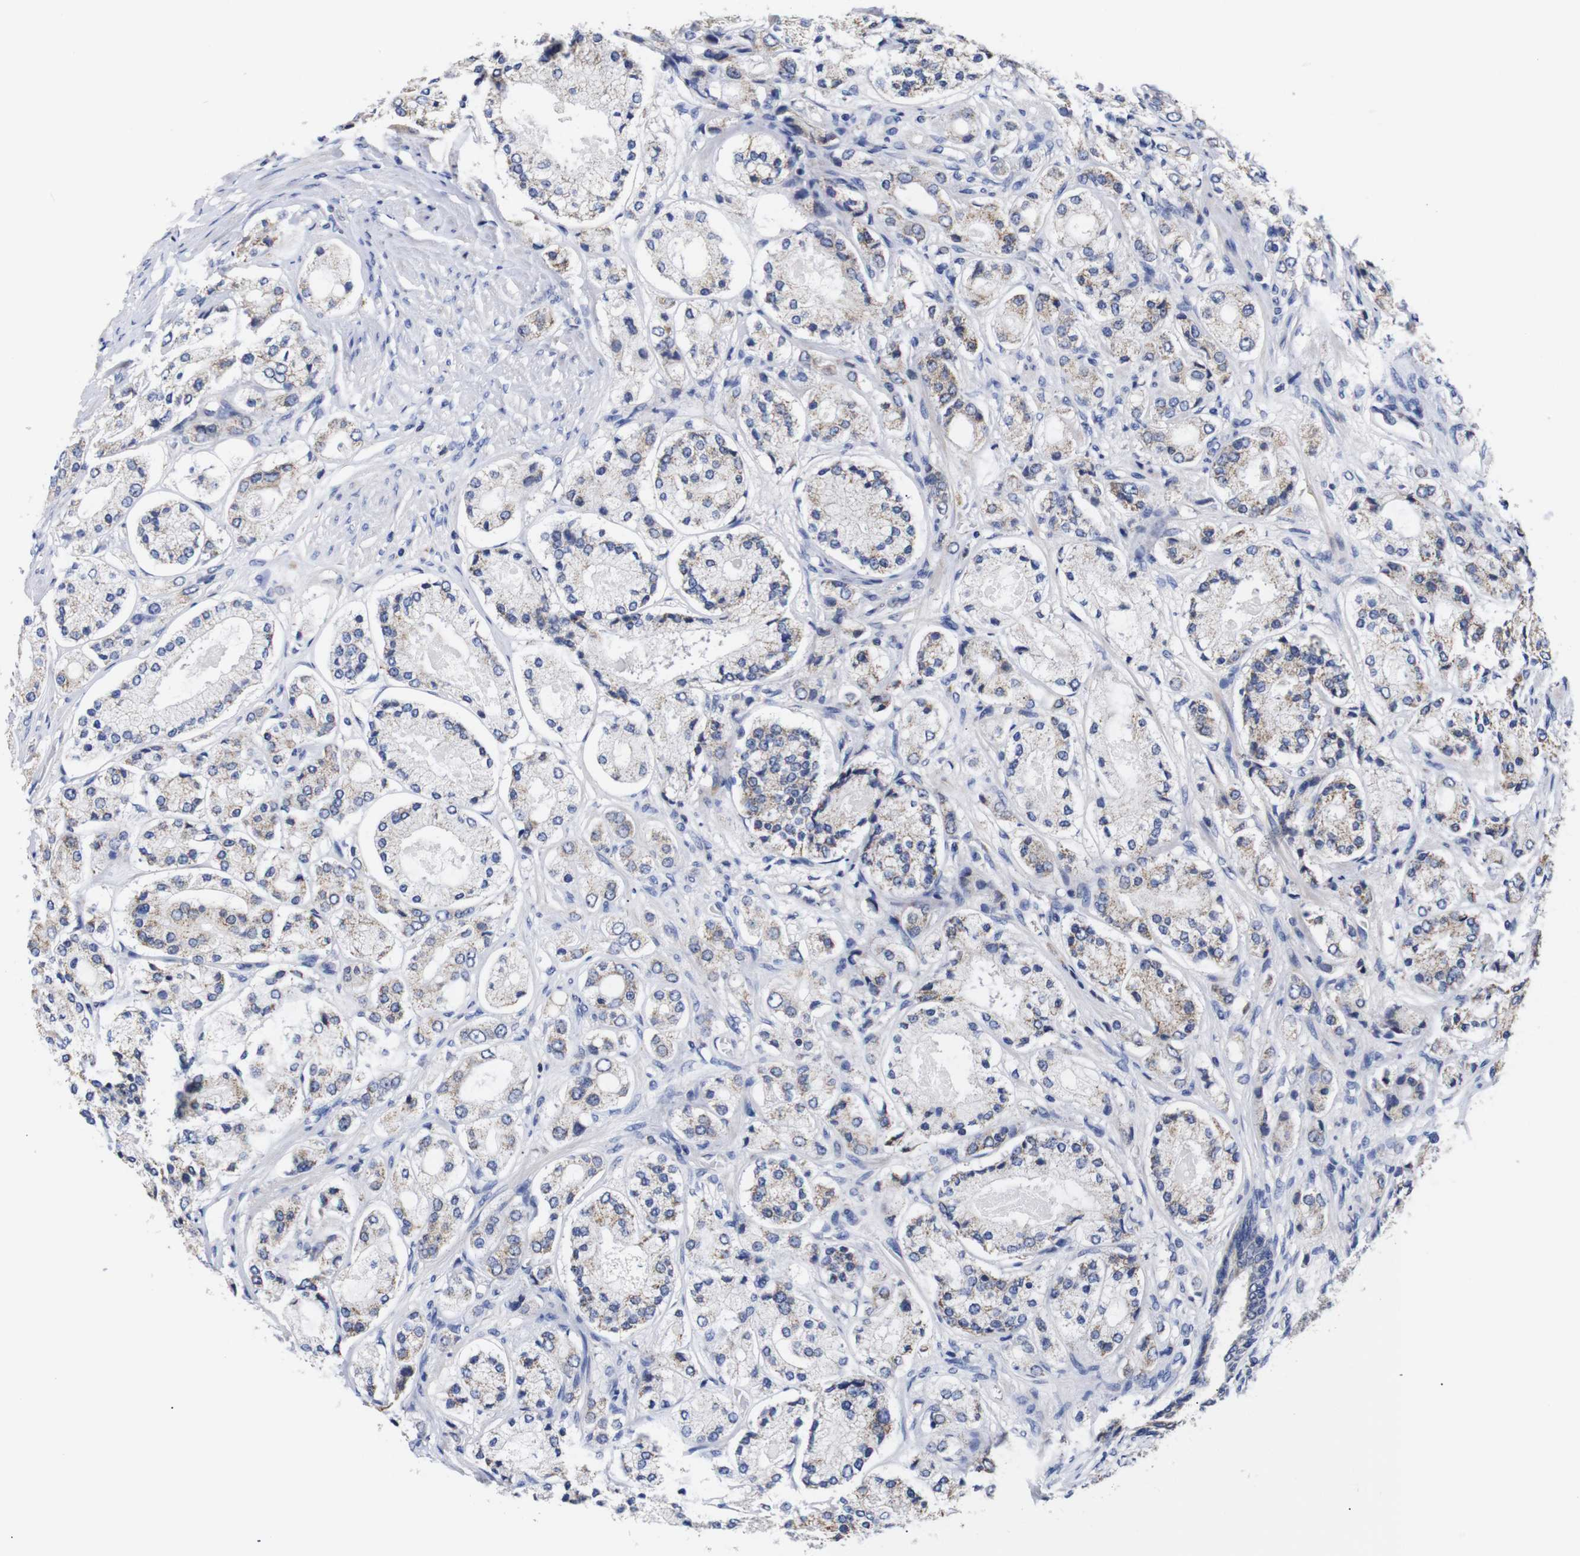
{"staining": {"intensity": "weak", "quantity": "25%-75%", "location": "cytoplasmic/membranous"}, "tissue": "prostate cancer", "cell_type": "Tumor cells", "image_type": "cancer", "snomed": [{"axis": "morphology", "description": "Adenocarcinoma, High grade"}, {"axis": "topography", "description": "Prostate"}], "caption": "Immunohistochemical staining of prostate cancer (adenocarcinoma (high-grade)) reveals weak cytoplasmic/membranous protein staining in approximately 25%-75% of tumor cells.", "gene": "OPN3", "patient": {"sex": "male", "age": 65}}